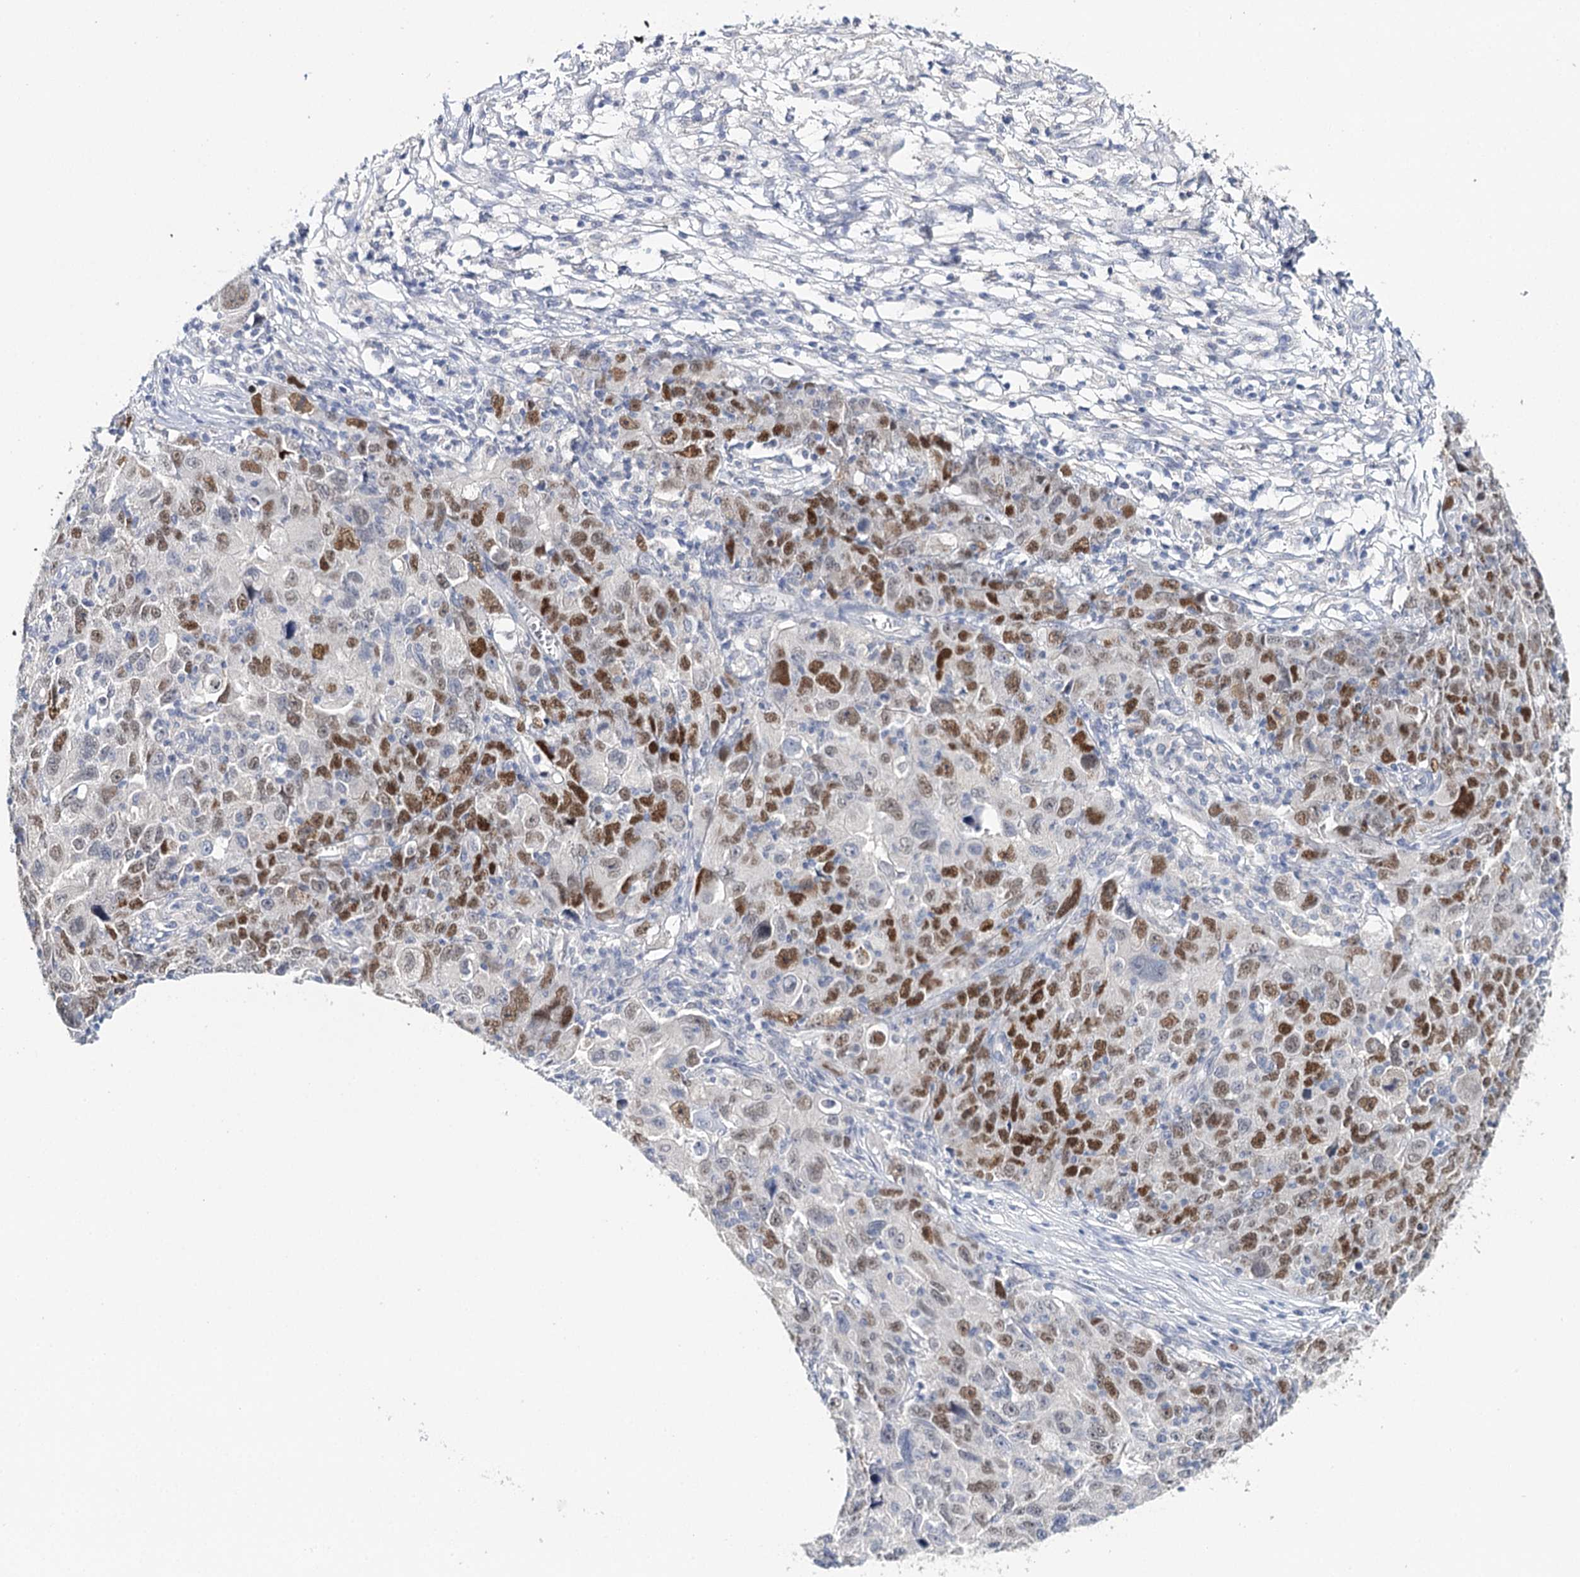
{"staining": {"intensity": "moderate", "quantity": "25%-75%", "location": "nuclear"}, "tissue": "ovarian cancer", "cell_type": "Tumor cells", "image_type": "cancer", "snomed": [{"axis": "morphology", "description": "Carcinoma, endometroid"}, {"axis": "topography", "description": "Ovary"}], "caption": "Protein staining of ovarian cancer tissue displays moderate nuclear staining in about 25%-75% of tumor cells.", "gene": "TP53", "patient": {"sex": "female", "age": 42}}